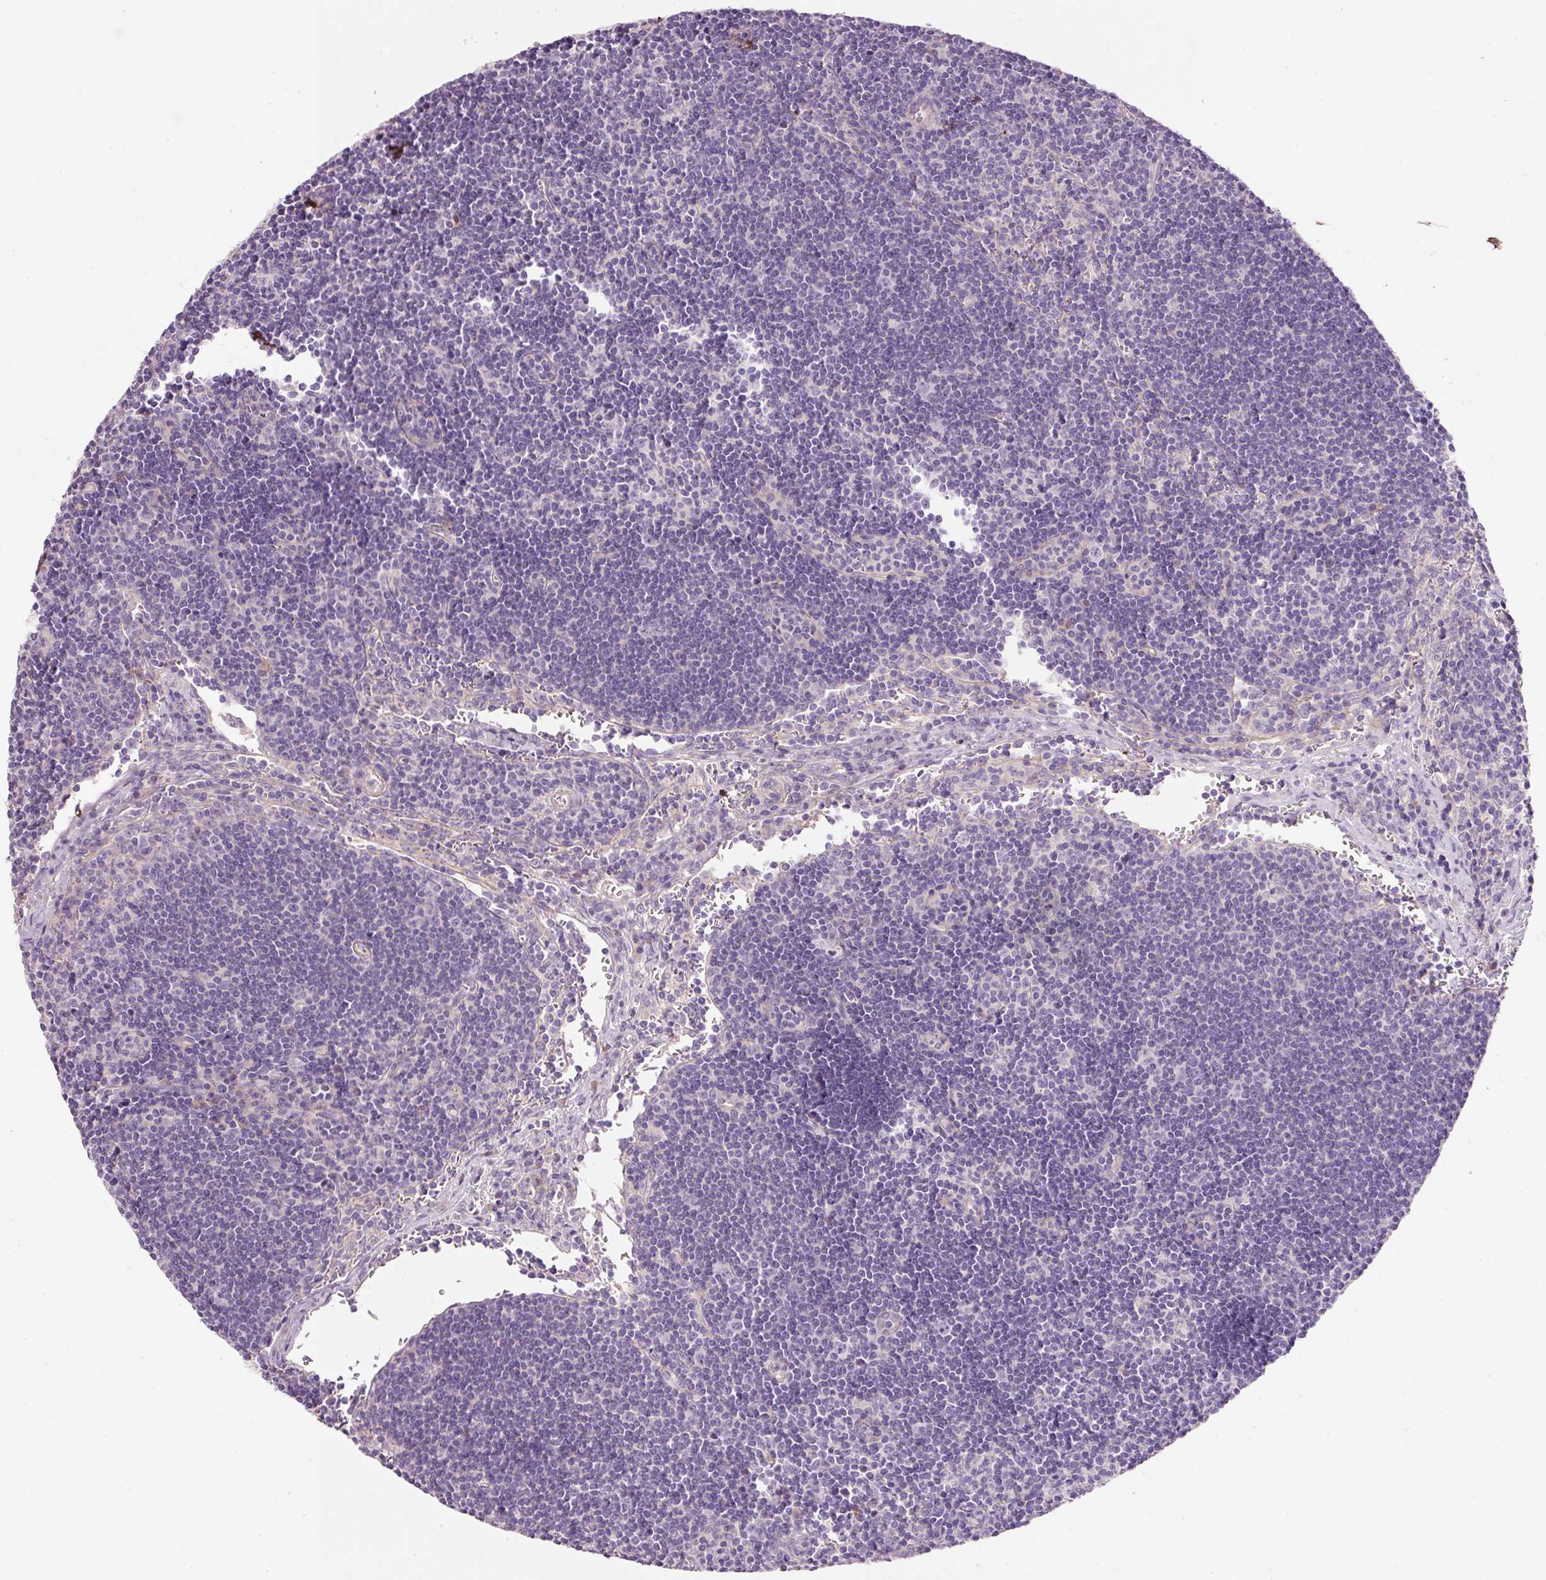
{"staining": {"intensity": "negative", "quantity": "none", "location": "none"}, "tissue": "lymph node", "cell_type": "Germinal center cells", "image_type": "normal", "snomed": [{"axis": "morphology", "description": "Normal tissue, NOS"}, {"axis": "topography", "description": "Lymph node"}], "caption": "Immunohistochemistry of unremarkable lymph node reveals no expression in germinal center cells.", "gene": "SOS2", "patient": {"sex": "female", "age": 29}}